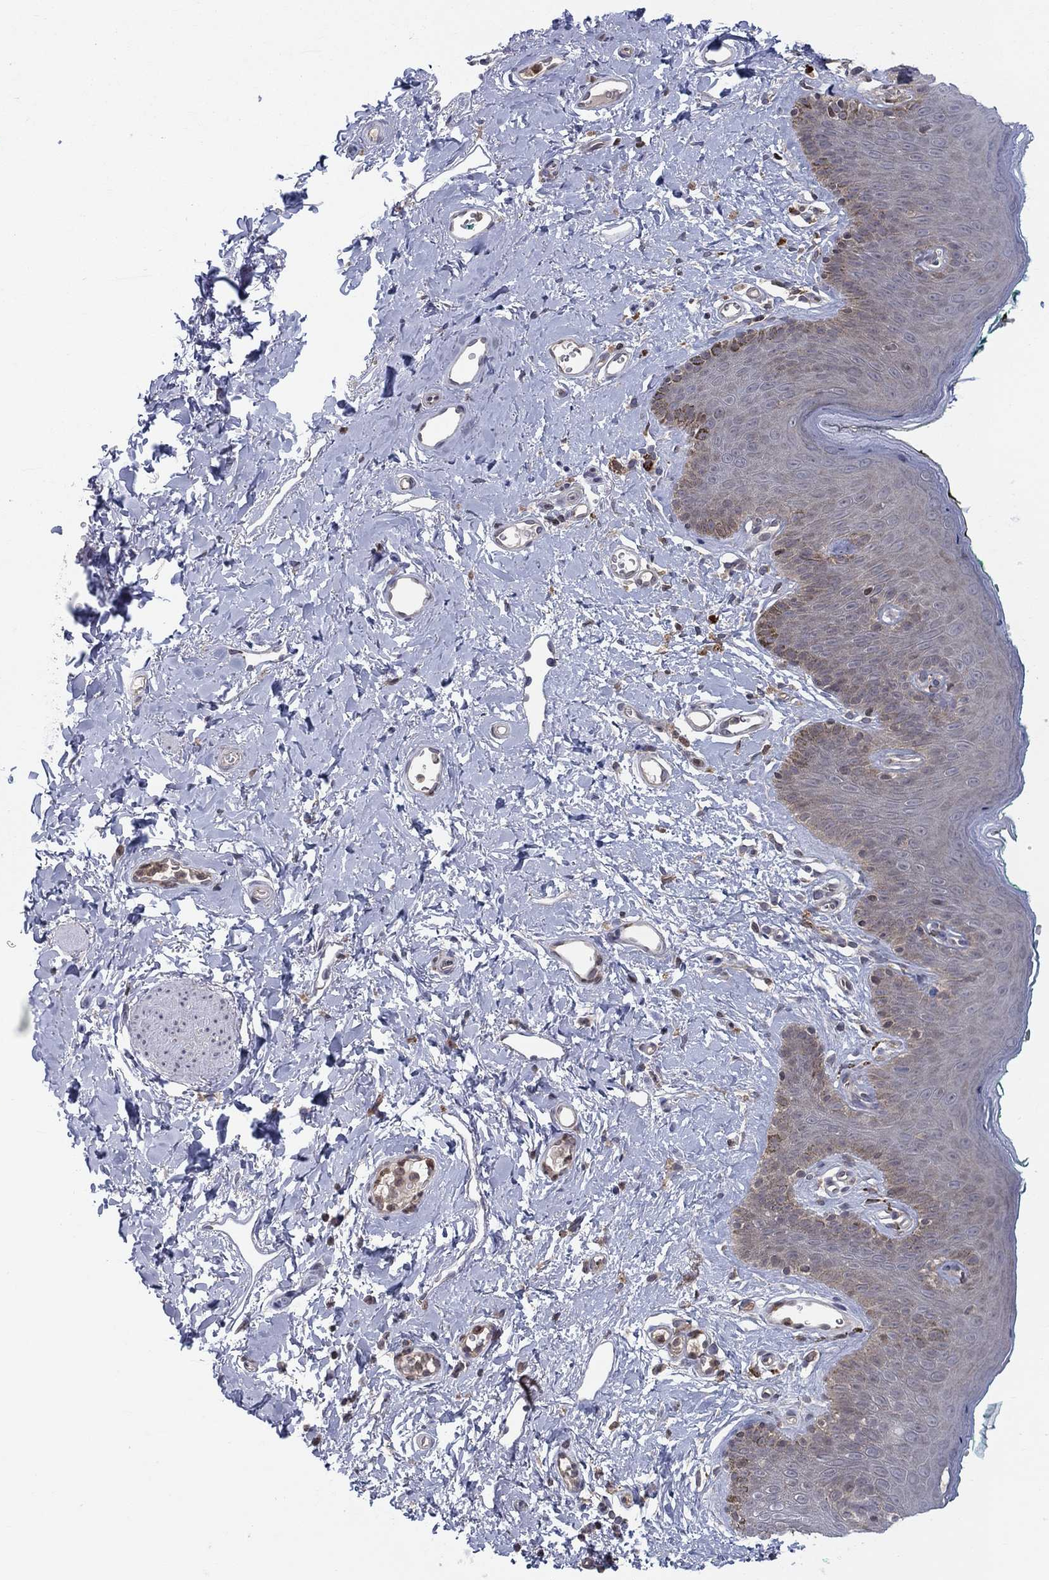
{"staining": {"intensity": "weak", "quantity": "<25%", "location": "cytoplasmic/membranous"}, "tissue": "skin", "cell_type": "Epidermal cells", "image_type": "normal", "snomed": [{"axis": "morphology", "description": "Normal tissue, NOS"}, {"axis": "topography", "description": "Vulva"}], "caption": "High power microscopy histopathology image of an IHC histopathology image of normal skin, revealing no significant expression in epidermal cells.", "gene": "ZNHIT3", "patient": {"sex": "female", "age": 66}}